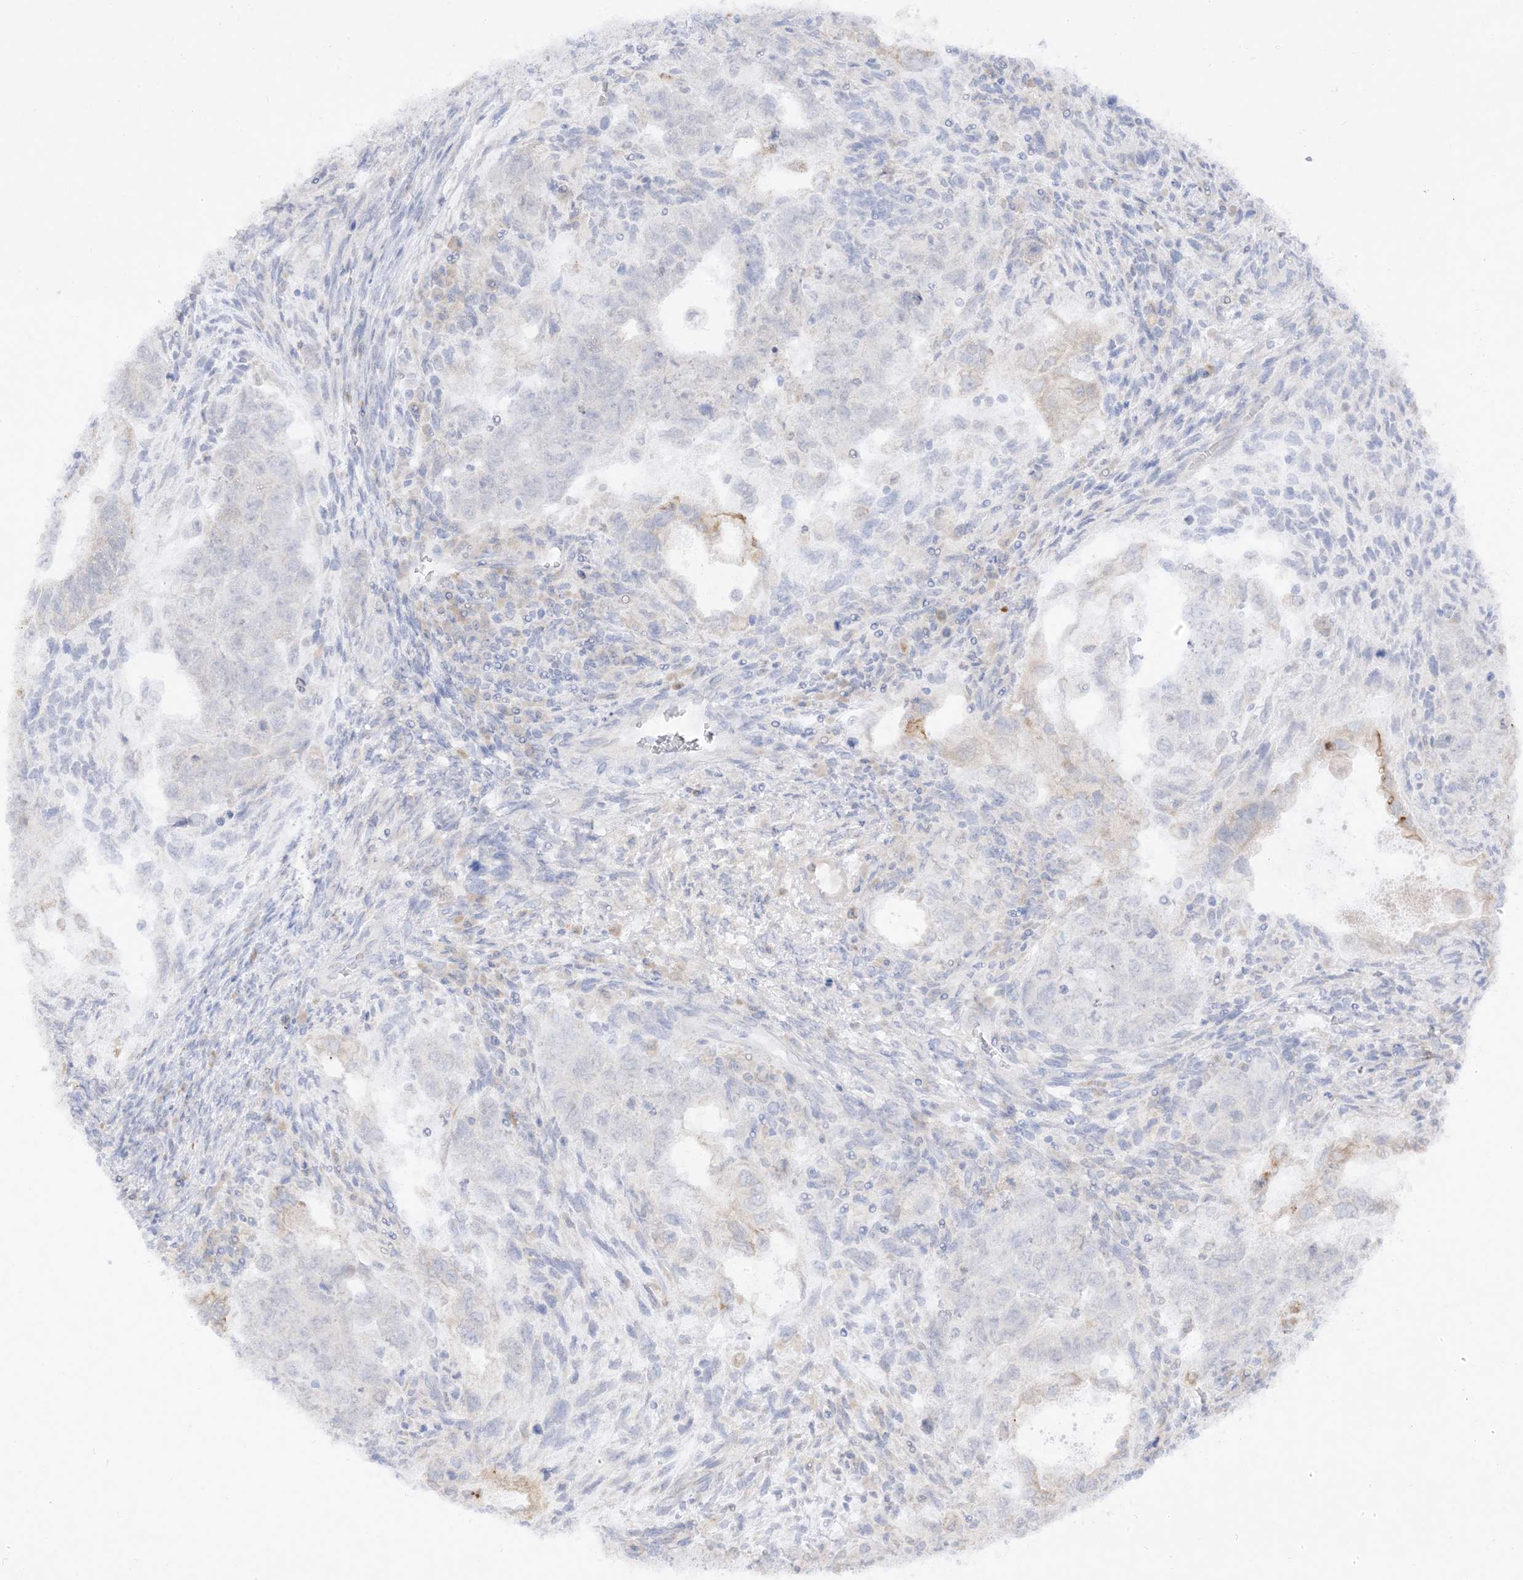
{"staining": {"intensity": "negative", "quantity": "none", "location": "none"}, "tissue": "testis cancer", "cell_type": "Tumor cells", "image_type": "cancer", "snomed": [{"axis": "morphology", "description": "Carcinoma, Embryonal, NOS"}, {"axis": "topography", "description": "Testis"}], "caption": "IHC histopathology image of neoplastic tissue: human testis cancer (embryonal carcinoma) stained with DAB (3,3'-diaminobenzidine) exhibits no significant protein expression in tumor cells. Nuclei are stained in blue.", "gene": "LOXL3", "patient": {"sex": "male", "age": 37}}